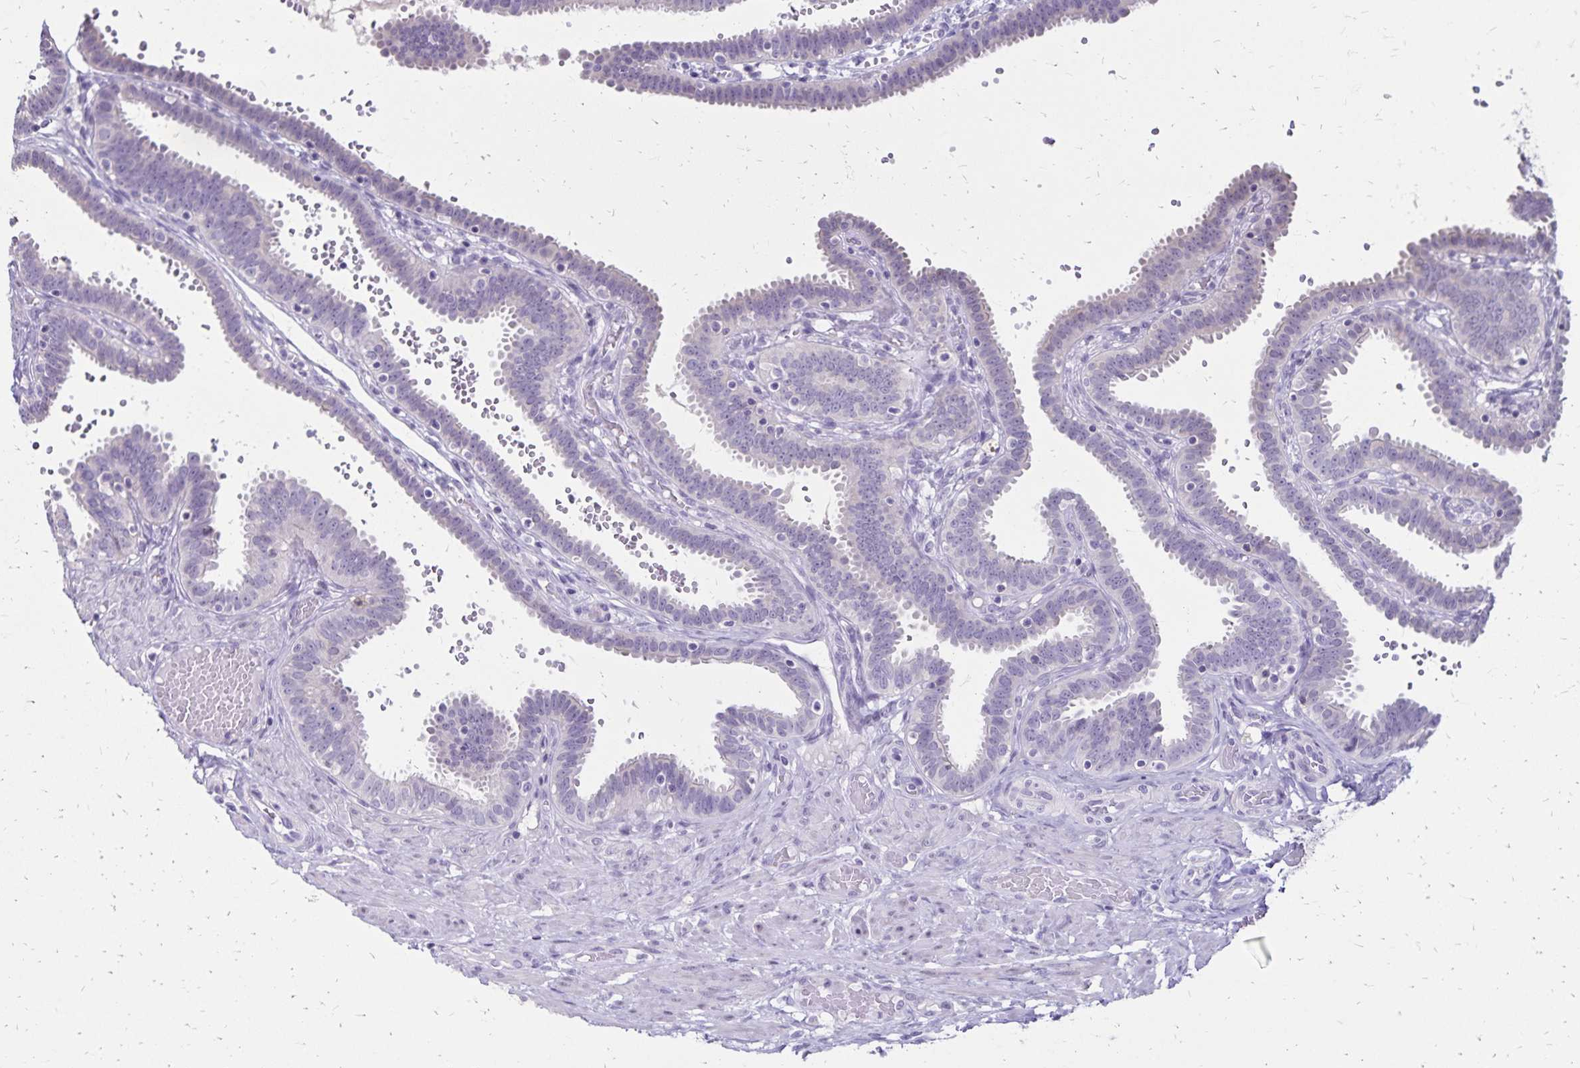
{"staining": {"intensity": "negative", "quantity": "none", "location": "none"}, "tissue": "fallopian tube", "cell_type": "Glandular cells", "image_type": "normal", "snomed": [{"axis": "morphology", "description": "Normal tissue, NOS"}, {"axis": "topography", "description": "Fallopian tube"}], "caption": "The histopathology image displays no staining of glandular cells in benign fallopian tube. The staining was performed using DAB to visualize the protein expression in brown, while the nuclei were stained in blue with hematoxylin (Magnification: 20x).", "gene": "SH3GL3", "patient": {"sex": "female", "age": 37}}